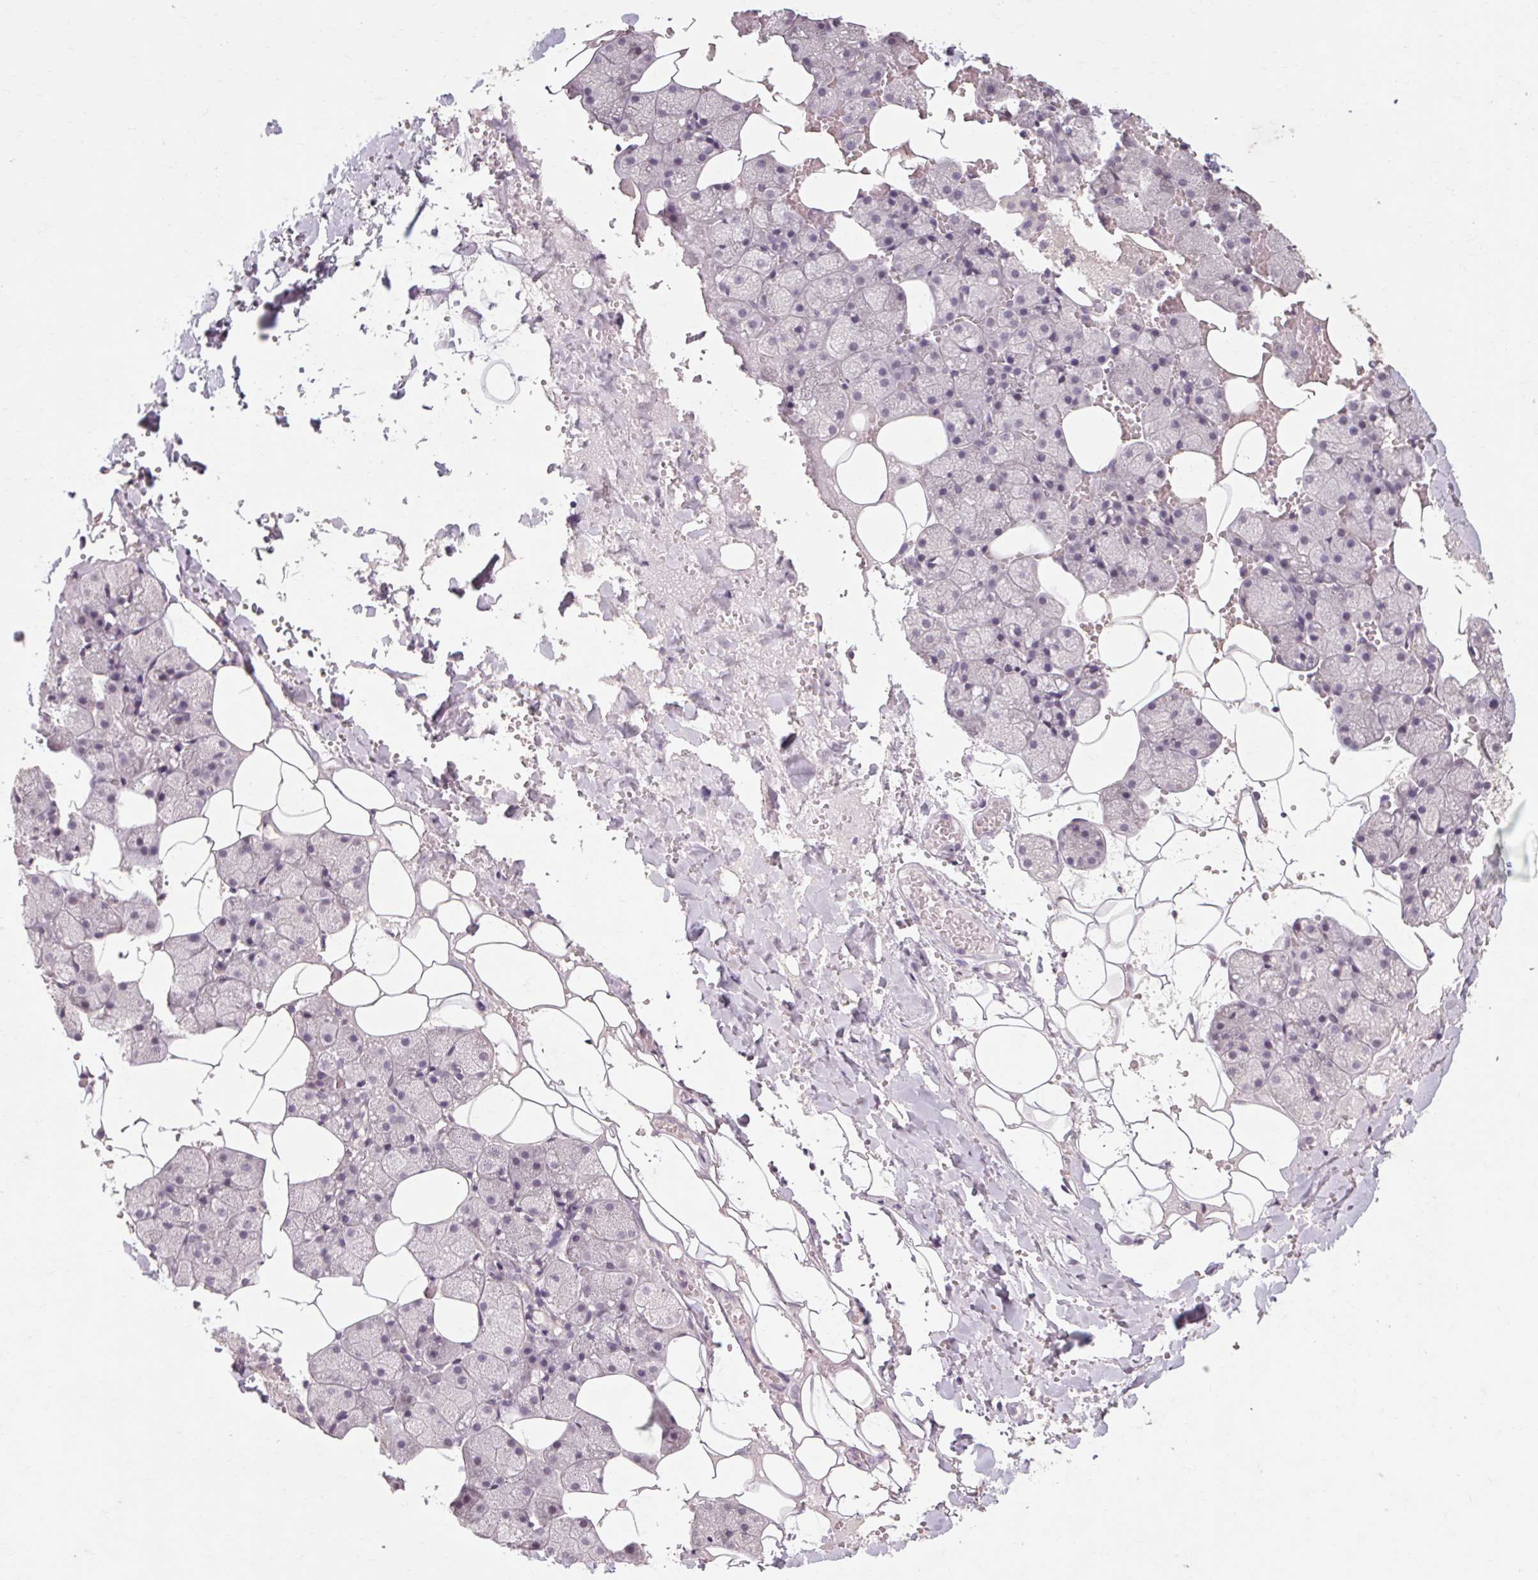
{"staining": {"intensity": "negative", "quantity": "none", "location": "none"}, "tissue": "salivary gland", "cell_type": "Glandular cells", "image_type": "normal", "snomed": [{"axis": "morphology", "description": "Normal tissue, NOS"}, {"axis": "topography", "description": "Salivary gland"}], "caption": "Immunohistochemical staining of benign human salivary gland shows no significant expression in glandular cells.", "gene": "POMC", "patient": {"sex": "male", "age": 38}}